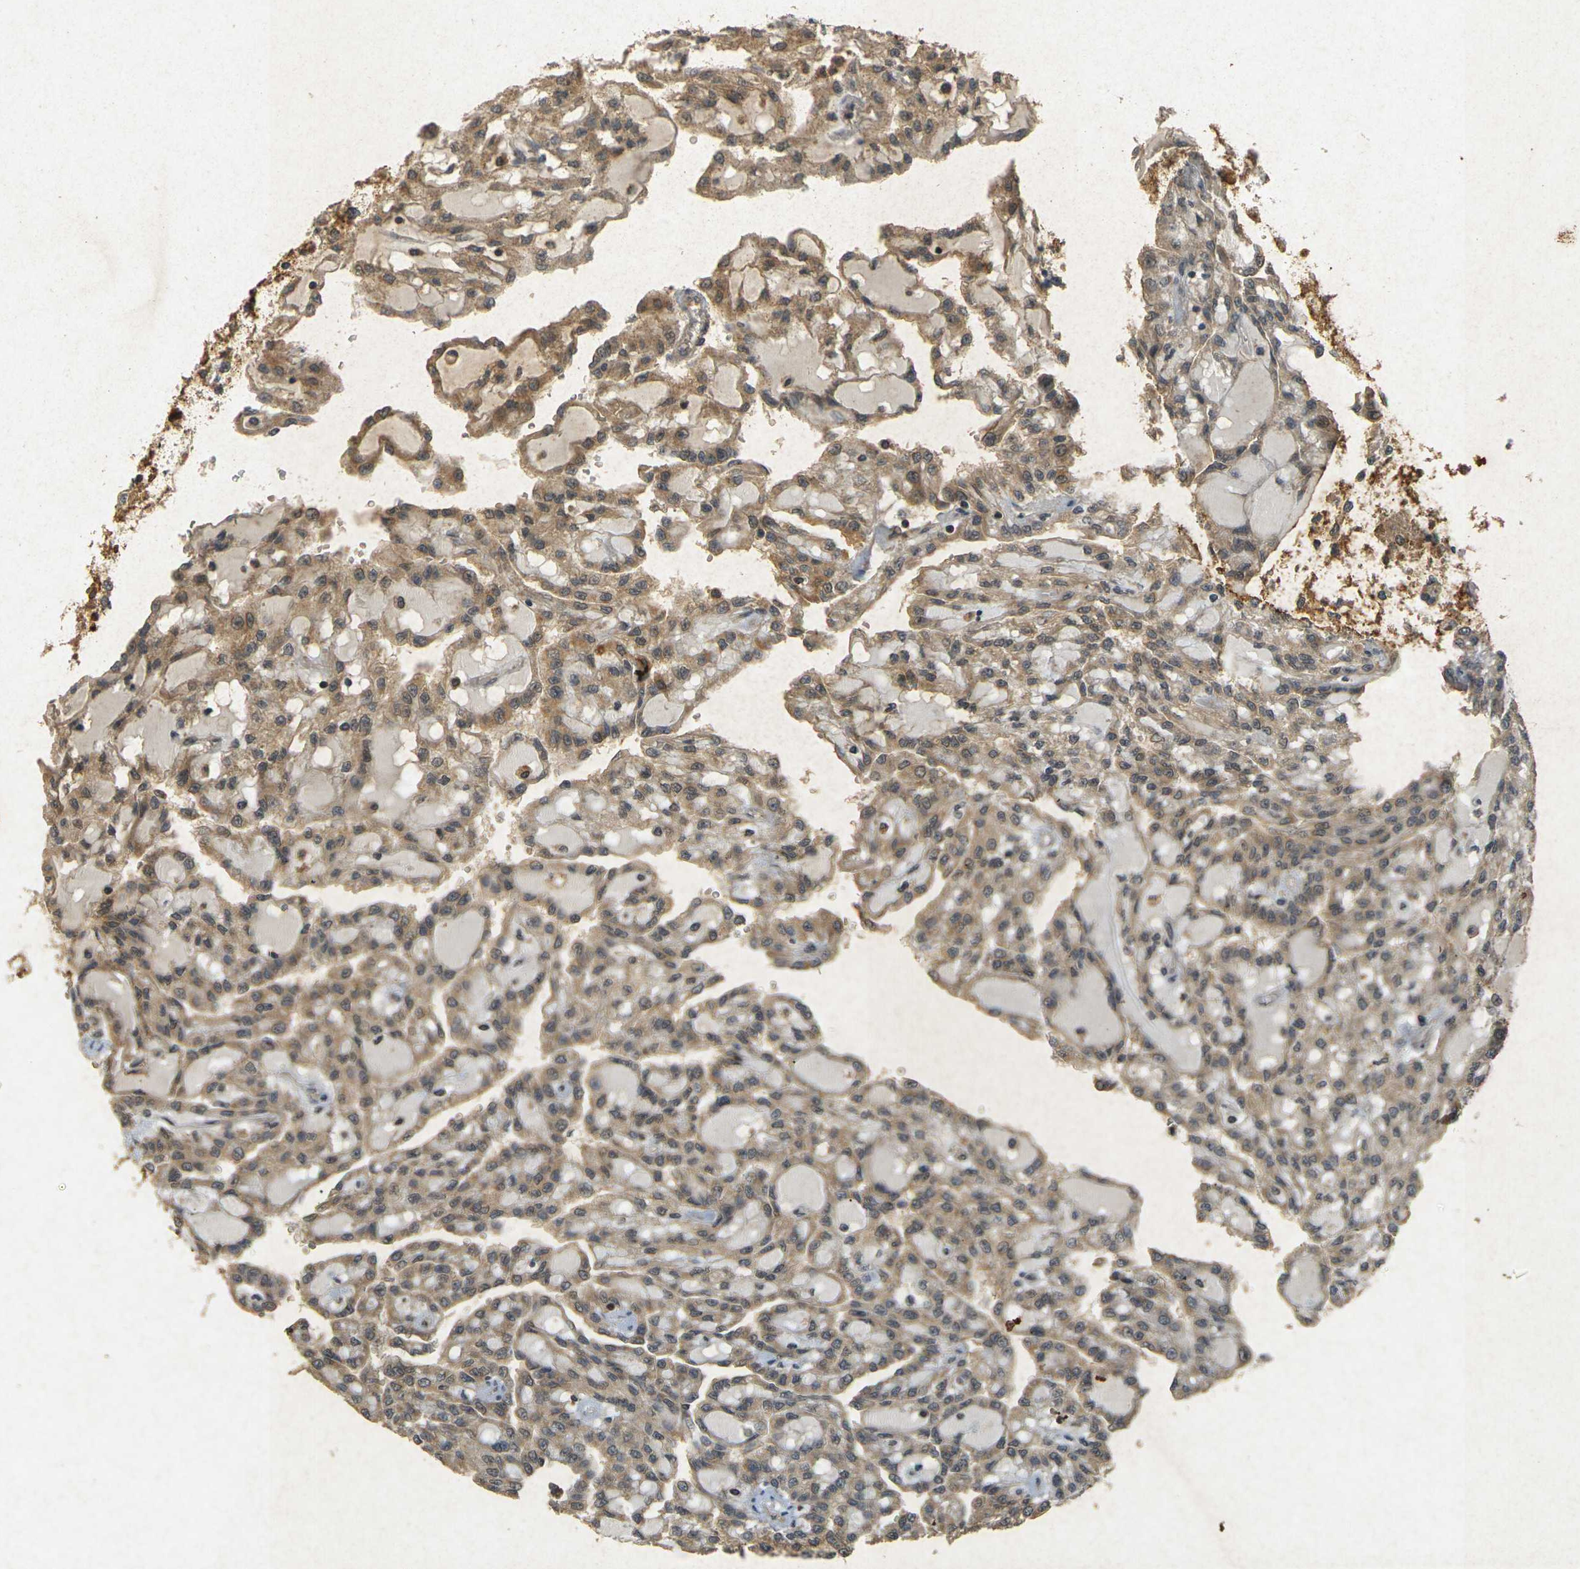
{"staining": {"intensity": "moderate", "quantity": ">75%", "location": "cytoplasmic/membranous"}, "tissue": "renal cancer", "cell_type": "Tumor cells", "image_type": "cancer", "snomed": [{"axis": "morphology", "description": "Adenocarcinoma, NOS"}, {"axis": "topography", "description": "Kidney"}], "caption": "Adenocarcinoma (renal) tissue displays moderate cytoplasmic/membranous expression in about >75% of tumor cells", "gene": "ERN1", "patient": {"sex": "male", "age": 63}}